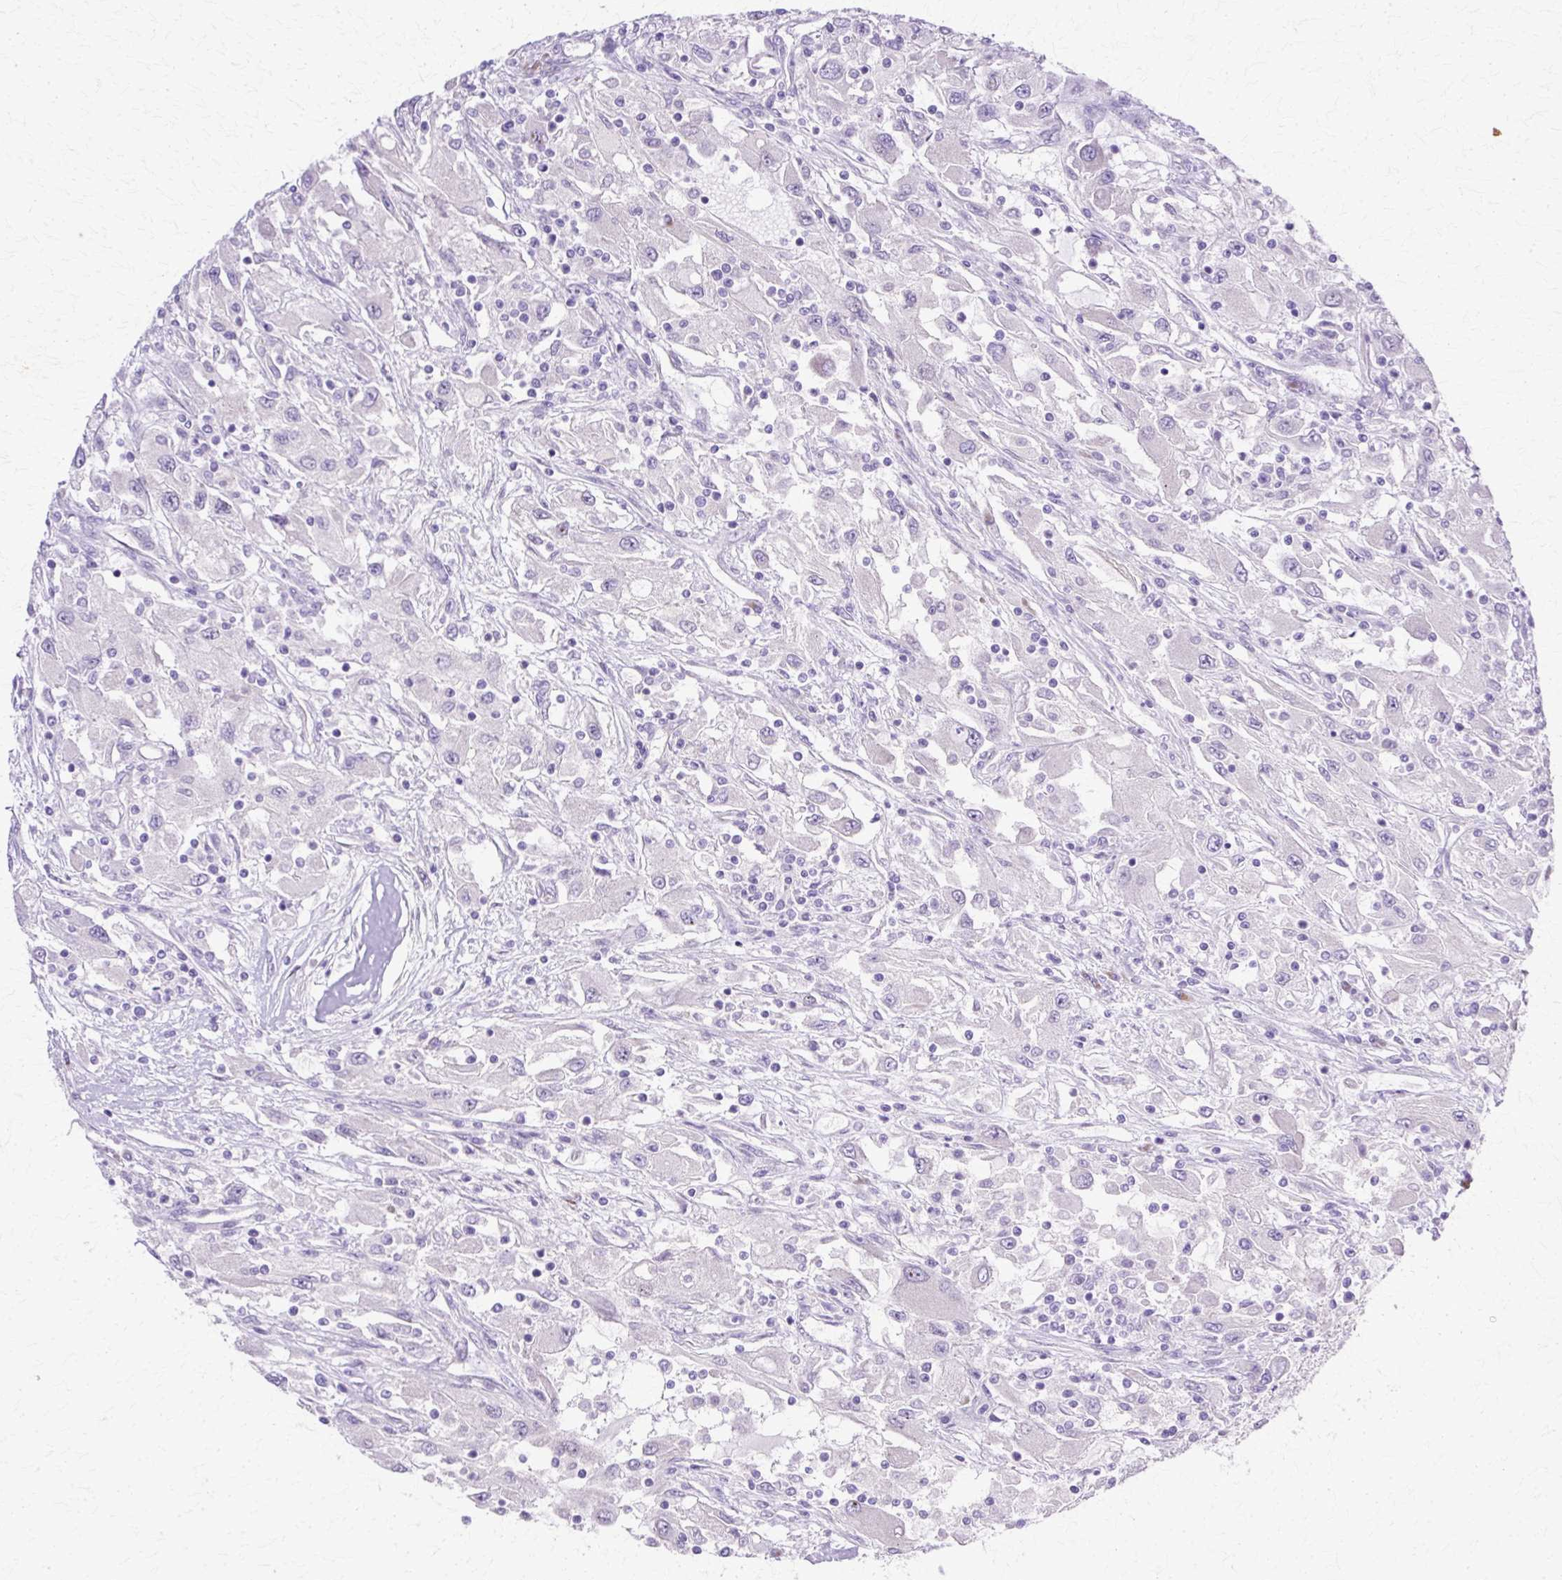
{"staining": {"intensity": "negative", "quantity": "none", "location": "none"}, "tissue": "renal cancer", "cell_type": "Tumor cells", "image_type": "cancer", "snomed": [{"axis": "morphology", "description": "Adenocarcinoma, NOS"}, {"axis": "topography", "description": "Kidney"}], "caption": "The IHC histopathology image has no significant staining in tumor cells of renal adenocarcinoma tissue.", "gene": "TBC1D3G", "patient": {"sex": "female", "age": 67}}